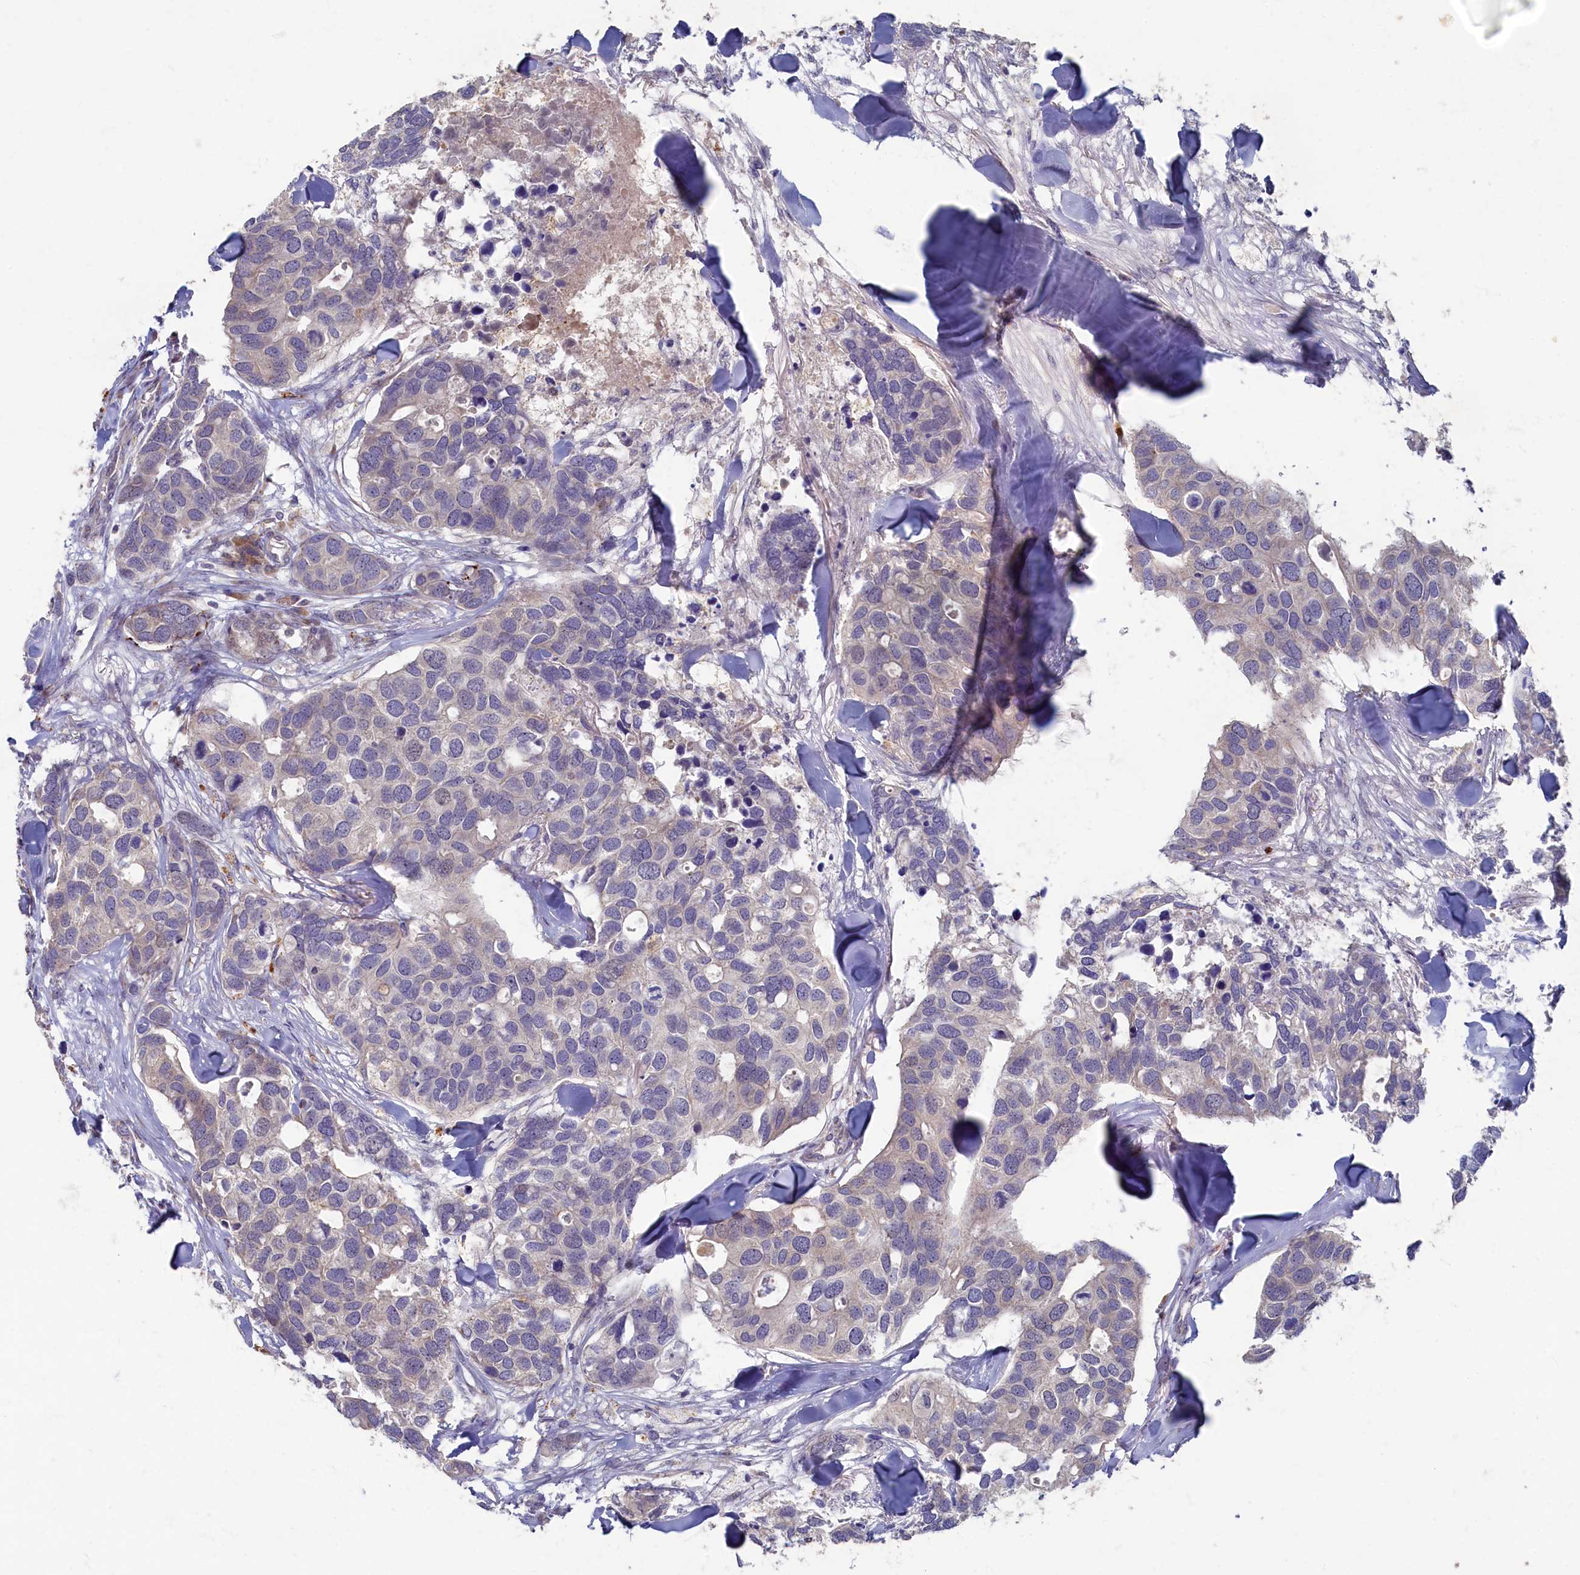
{"staining": {"intensity": "weak", "quantity": "<25%", "location": "cytoplasmic/membranous"}, "tissue": "breast cancer", "cell_type": "Tumor cells", "image_type": "cancer", "snomed": [{"axis": "morphology", "description": "Duct carcinoma"}, {"axis": "topography", "description": "Breast"}], "caption": "Tumor cells show no significant positivity in breast intraductal carcinoma.", "gene": "HUNK", "patient": {"sex": "female", "age": 83}}